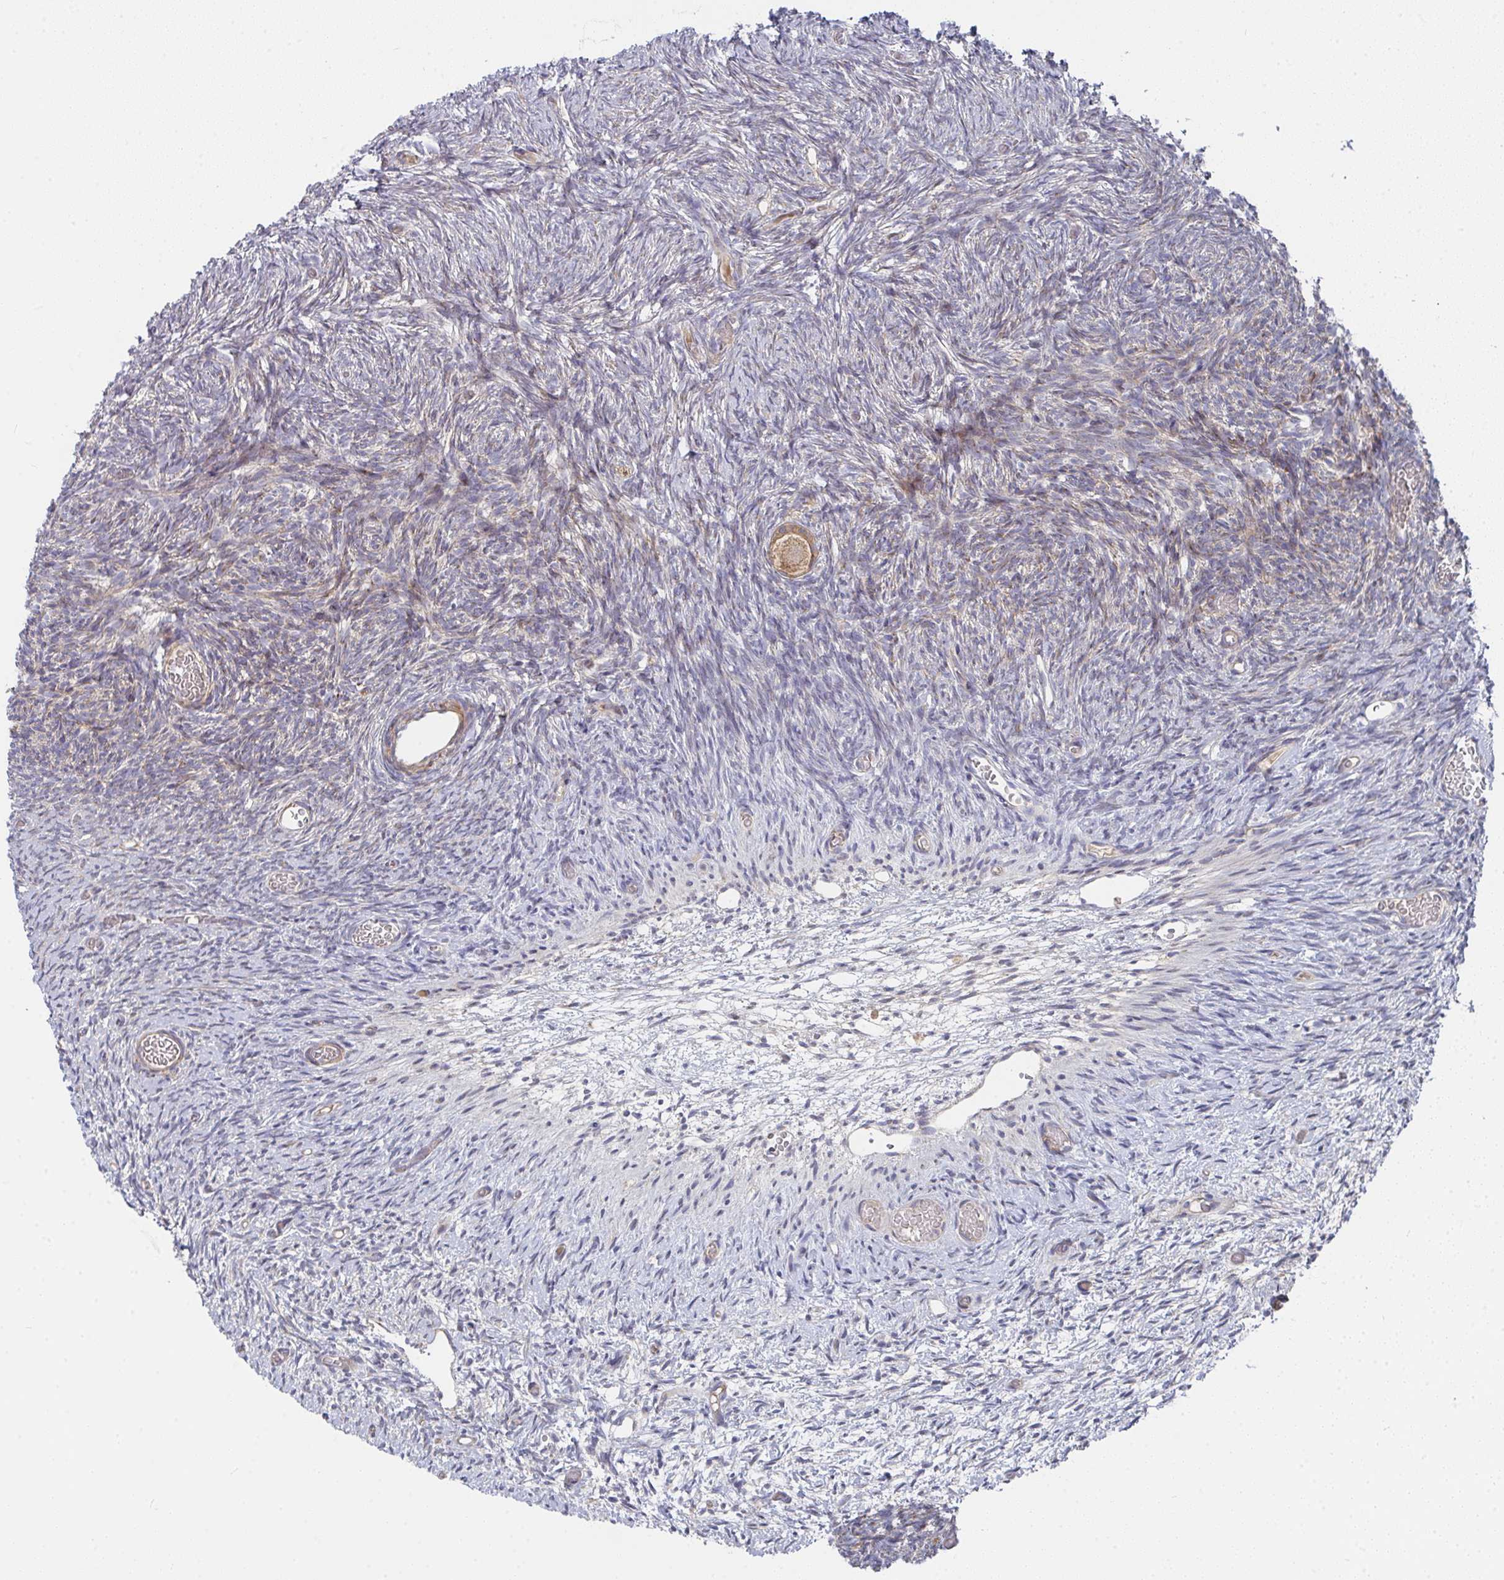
{"staining": {"intensity": "strong", "quantity": ">75%", "location": "cytoplasmic/membranous"}, "tissue": "ovary", "cell_type": "Follicle cells", "image_type": "normal", "snomed": [{"axis": "morphology", "description": "Normal tissue, NOS"}, {"axis": "topography", "description": "Ovary"}], "caption": "A brown stain highlights strong cytoplasmic/membranous expression of a protein in follicle cells of unremarkable human ovary. (DAB IHC, brown staining for protein, blue staining for nuclei).", "gene": "RHEBL1", "patient": {"sex": "female", "age": 39}}